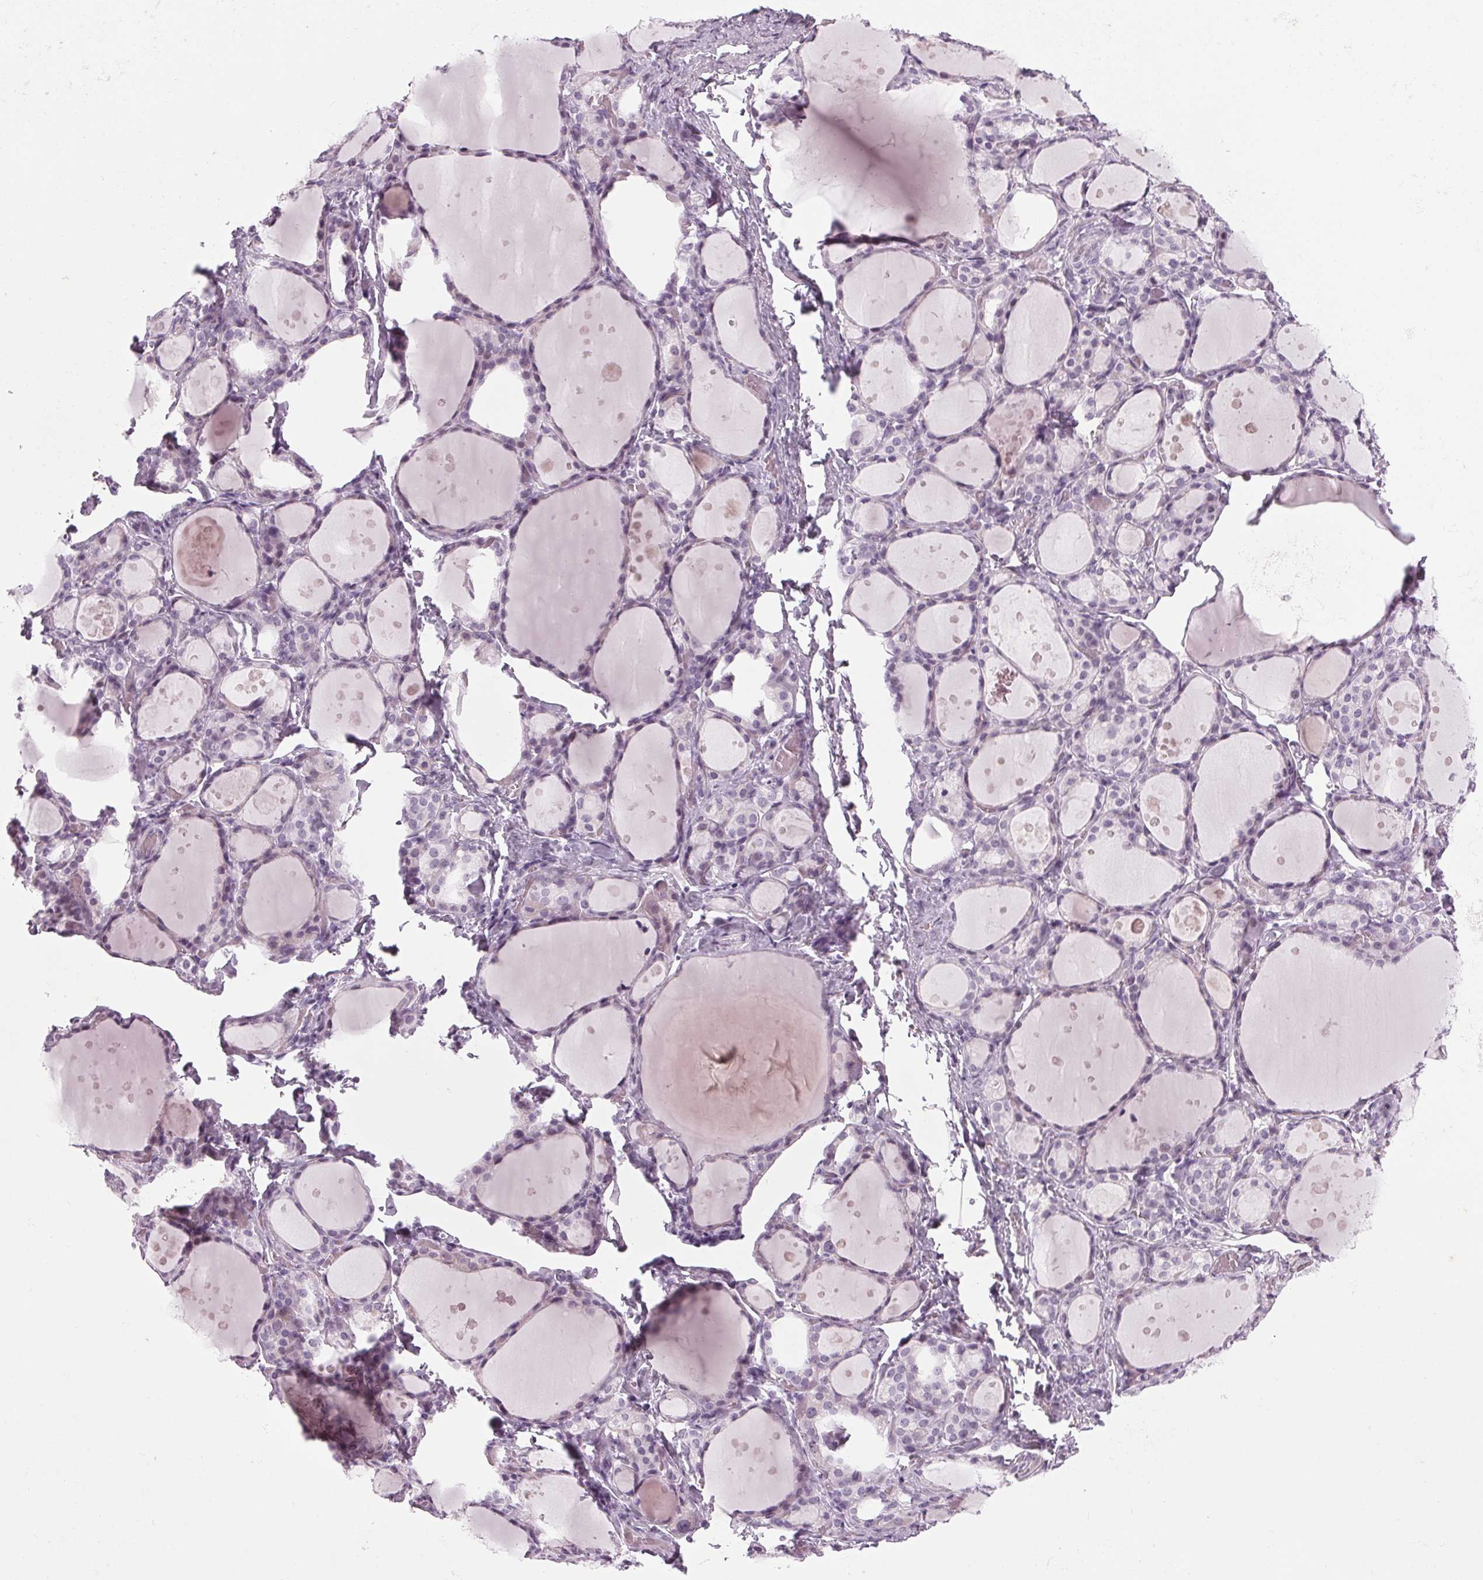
{"staining": {"intensity": "negative", "quantity": "none", "location": "none"}, "tissue": "thyroid gland", "cell_type": "Glandular cells", "image_type": "normal", "snomed": [{"axis": "morphology", "description": "Normal tissue, NOS"}, {"axis": "topography", "description": "Thyroid gland"}], "caption": "Protein analysis of normal thyroid gland demonstrates no significant positivity in glandular cells.", "gene": "IGF2BP1", "patient": {"sex": "male", "age": 68}}